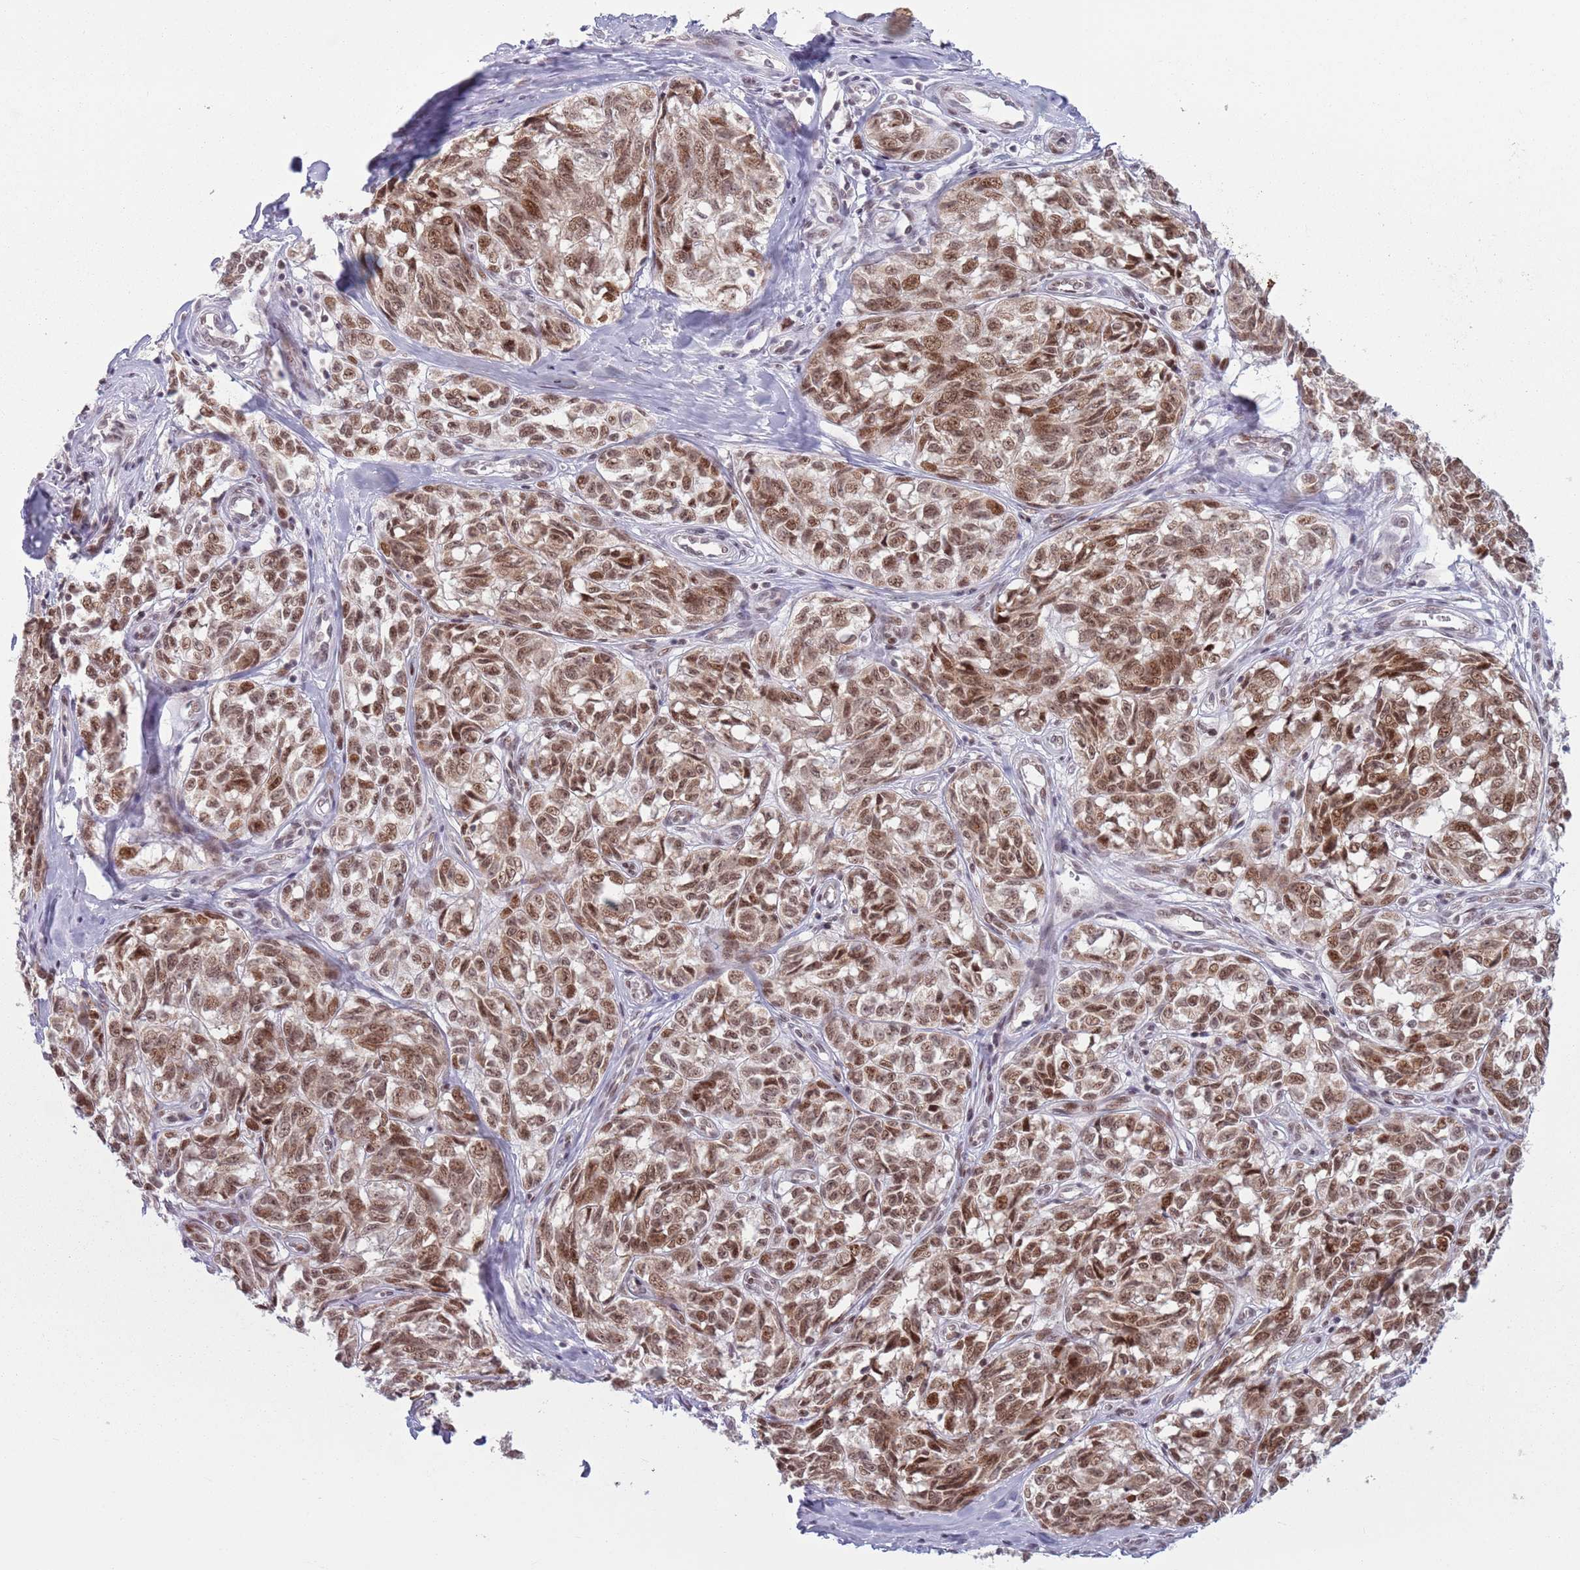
{"staining": {"intensity": "moderate", "quantity": ">75%", "location": "nuclear"}, "tissue": "melanoma", "cell_type": "Tumor cells", "image_type": "cancer", "snomed": [{"axis": "morphology", "description": "Normal tissue, NOS"}, {"axis": "morphology", "description": "Malignant melanoma, NOS"}, {"axis": "topography", "description": "Skin"}], "caption": "Protein staining shows moderate nuclear staining in about >75% of tumor cells in malignant melanoma.", "gene": "MRPL34", "patient": {"sex": "female", "age": 64}}